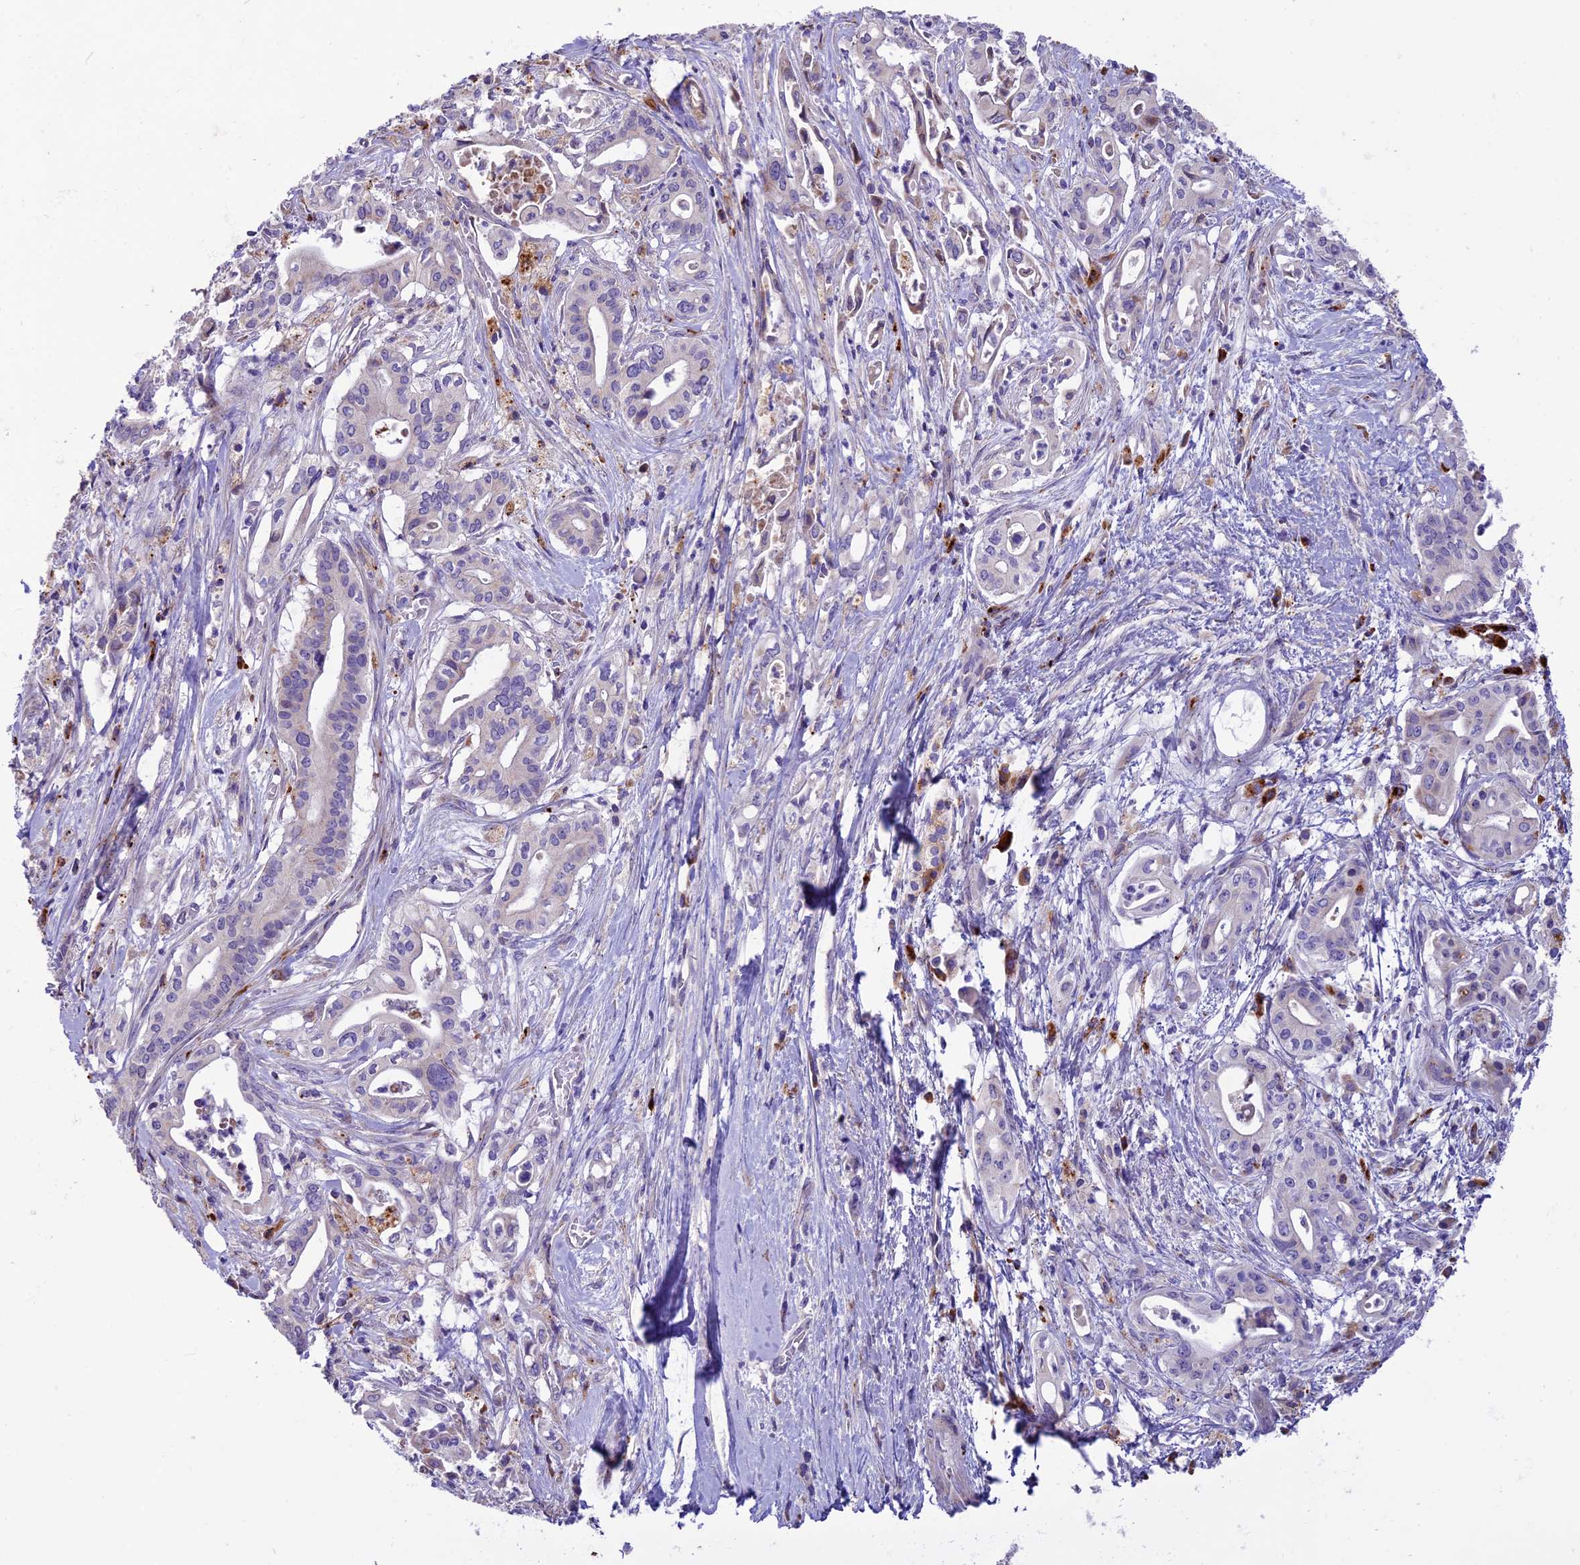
{"staining": {"intensity": "negative", "quantity": "none", "location": "none"}, "tissue": "pancreatic cancer", "cell_type": "Tumor cells", "image_type": "cancer", "snomed": [{"axis": "morphology", "description": "Adenocarcinoma, NOS"}, {"axis": "topography", "description": "Pancreas"}], "caption": "The micrograph demonstrates no staining of tumor cells in pancreatic adenocarcinoma.", "gene": "THRSP", "patient": {"sex": "female", "age": 77}}